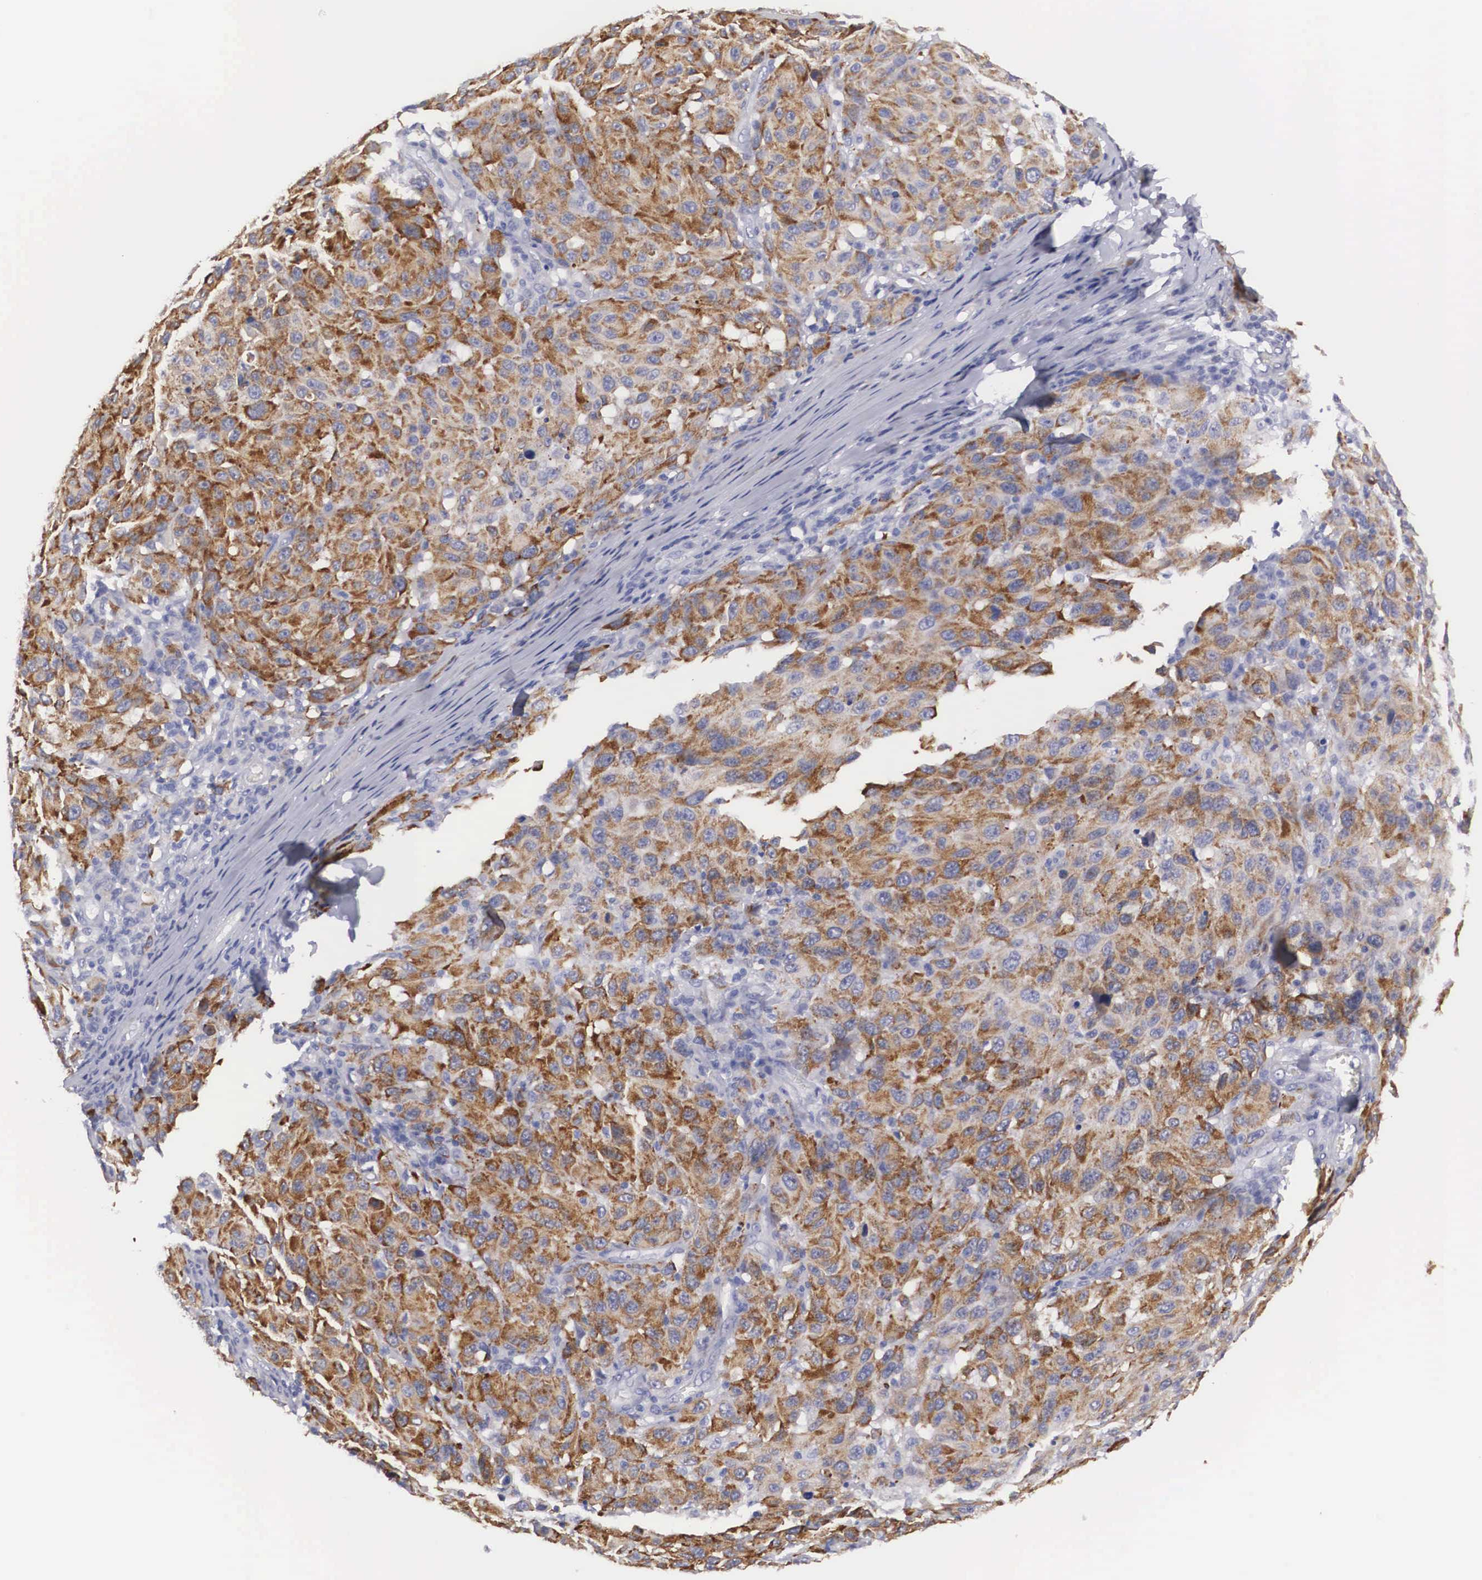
{"staining": {"intensity": "strong", "quantity": ">75%", "location": "cytoplasmic/membranous"}, "tissue": "melanoma", "cell_type": "Tumor cells", "image_type": "cancer", "snomed": [{"axis": "morphology", "description": "Malignant melanoma, NOS"}, {"axis": "topography", "description": "Skin"}], "caption": "Protein staining of melanoma tissue reveals strong cytoplasmic/membranous positivity in about >75% of tumor cells. (DAB (3,3'-diaminobenzidine) IHC, brown staining for protein, blue staining for nuclei).", "gene": "ARMCX3", "patient": {"sex": "female", "age": 77}}